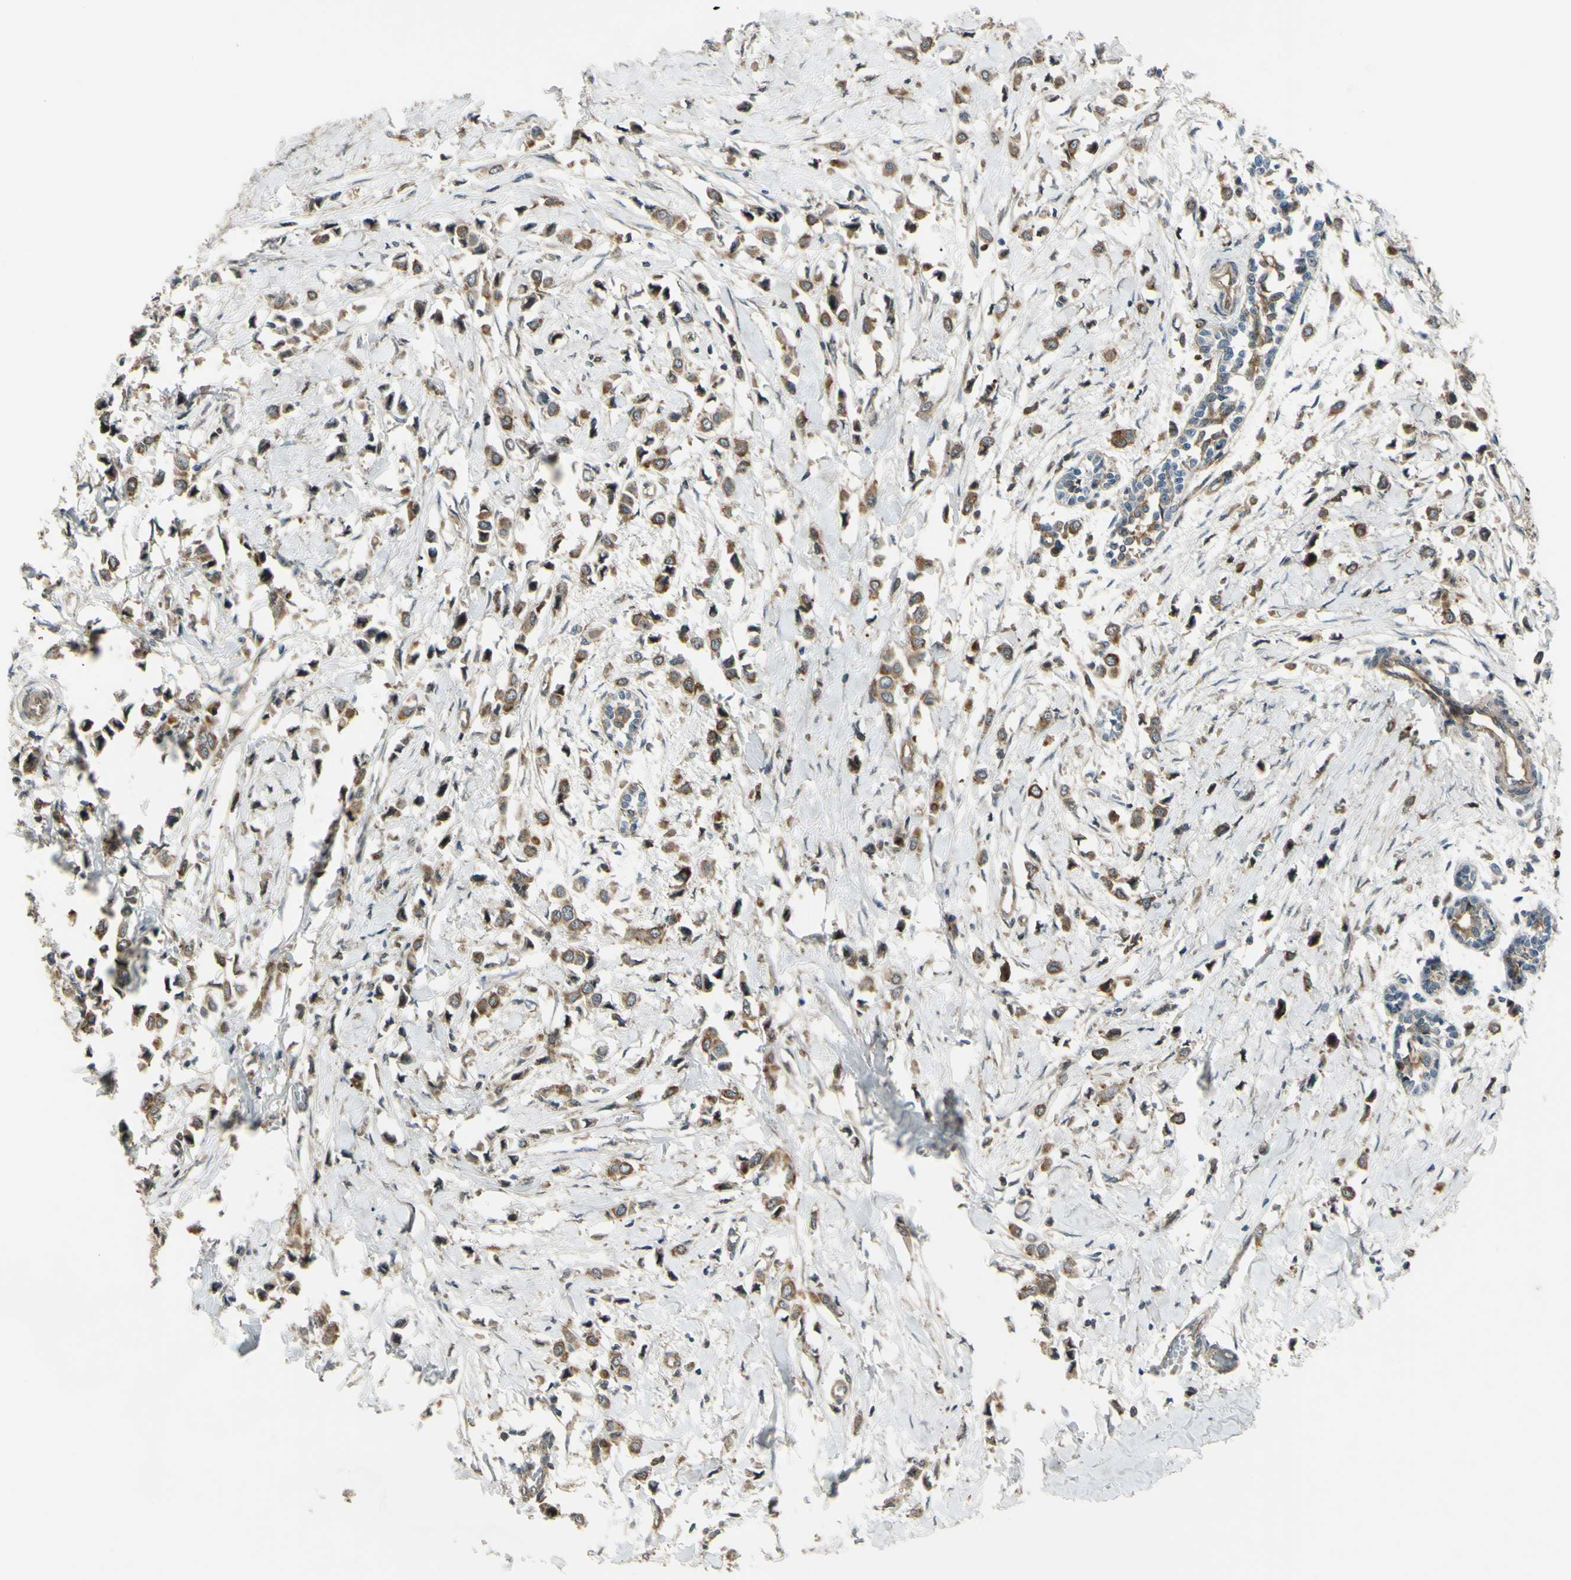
{"staining": {"intensity": "moderate", "quantity": ">75%", "location": "cytoplasmic/membranous"}, "tissue": "breast cancer", "cell_type": "Tumor cells", "image_type": "cancer", "snomed": [{"axis": "morphology", "description": "Lobular carcinoma"}, {"axis": "topography", "description": "Breast"}], "caption": "Immunohistochemical staining of human breast lobular carcinoma shows medium levels of moderate cytoplasmic/membranous positivity in approximately >75% of tumor cells.", "gene": "FLII", "patient": {"sex": "female", "age": 51}}